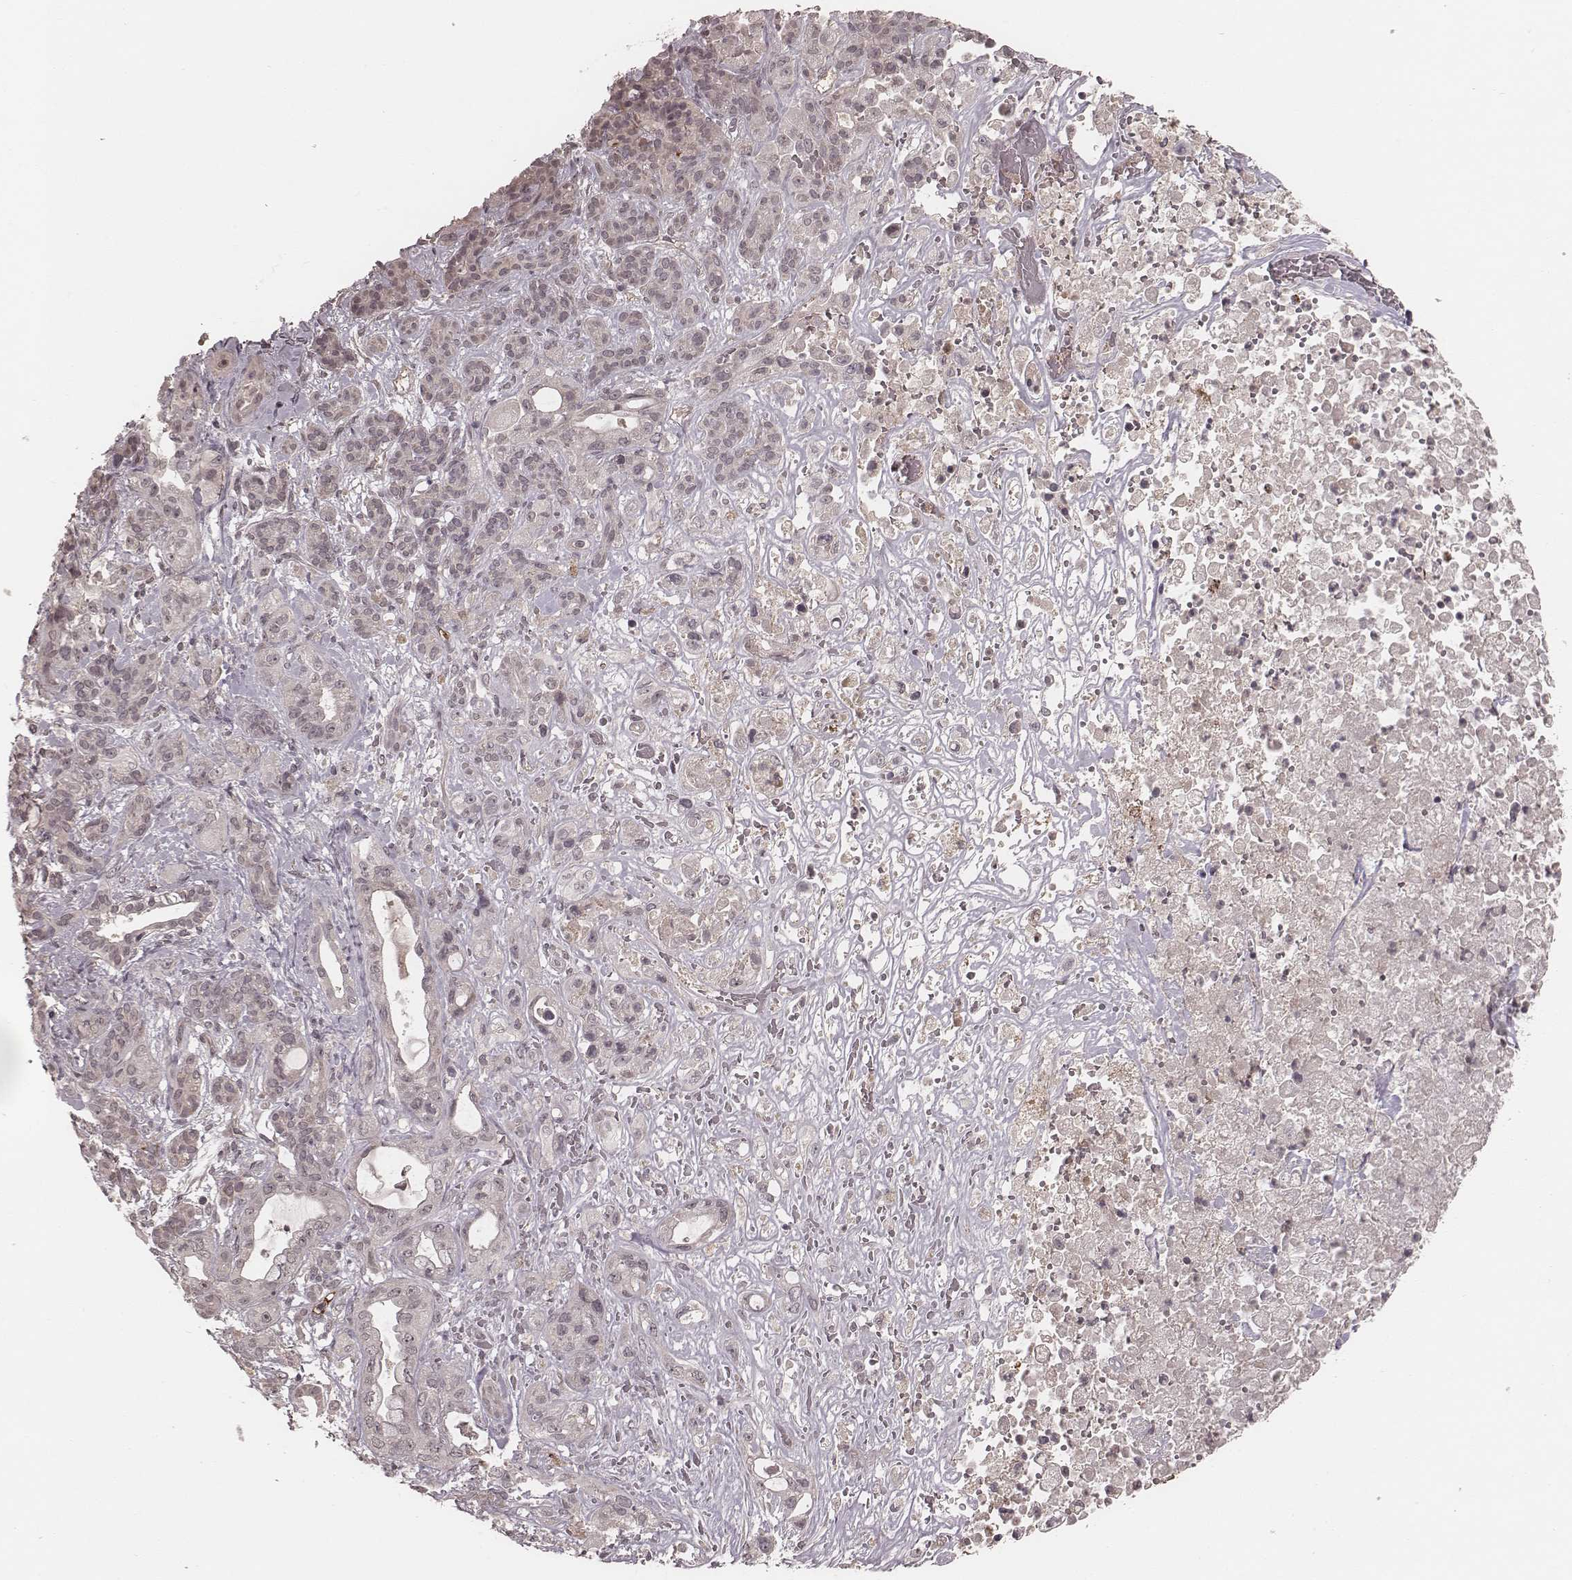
{"staining": {"intensity": "negative", "quantity": "none", "location": "none"}, "tissue": "pancreatic cancer", "cell_type": "Tumor cells", "image_type": "cancer", "snomed": [{"axis": "morphology", "description": "Adenocarcinoma, NOS"}, {"axis": "topography", "description": "Pancreas"}], "caption": "Pancreatic cancer (adenocarcinoma) was stained to show a protein in brown. There is no significant expression in tumor cells.", "gene": "IL5", "patient": {"sex": "male", "age": 44}}